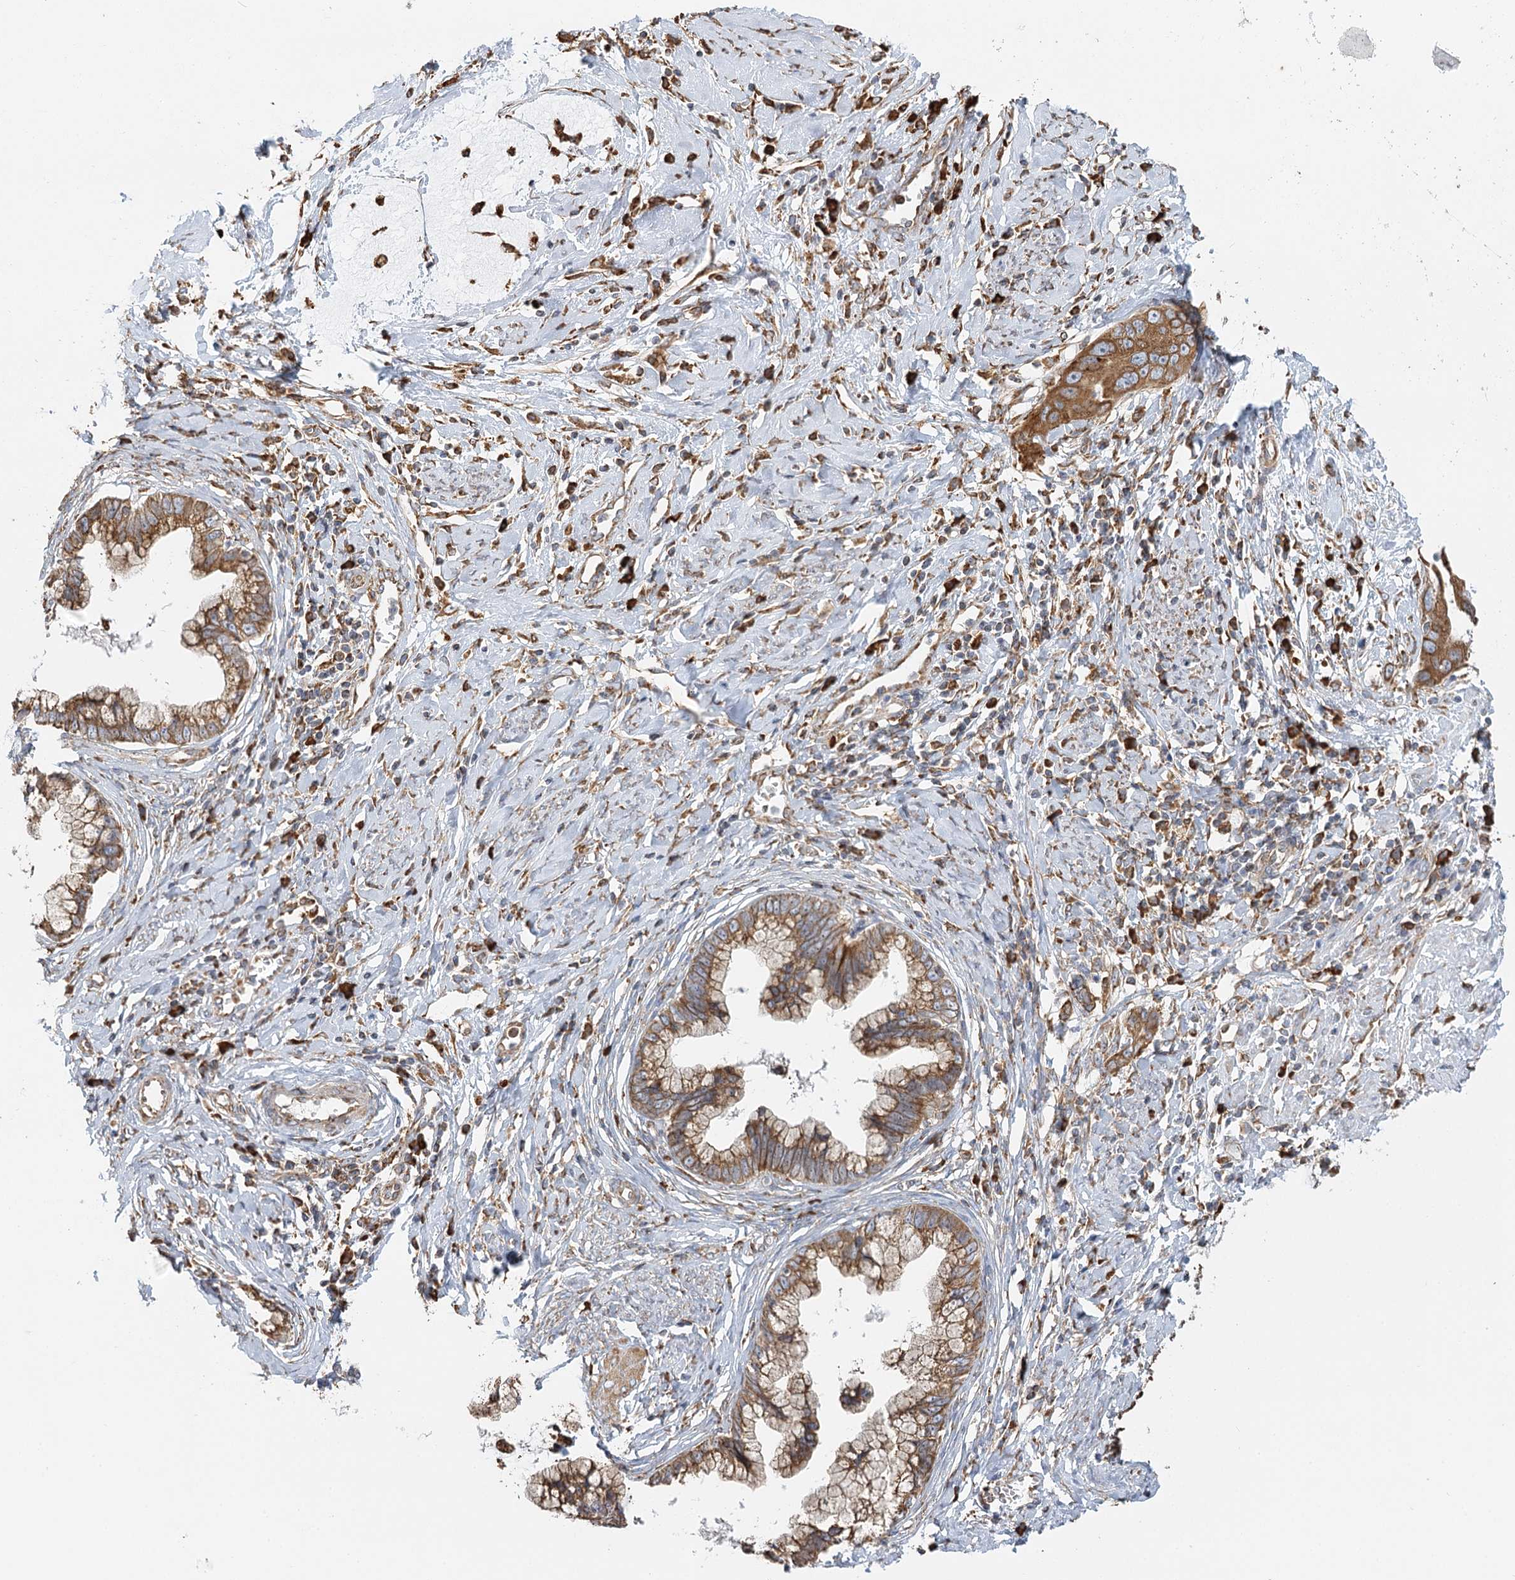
{"staining": {"intensity": "moderate", "quantity": ">75%", "location": "cytoplasmic/membranous"}, "tissue": "cervical cancer", "cell_type": "Tumor cells", "image_type": "cancer", "snomed": [{"axis": "morphology", "description": "Adenocarcinoma, NOS"}, {"axis": "topography", "description": "Cervix"}], "caption": "The micrograph shows staining of adenocarcinoma (cervical), revealing moderate cytoplasmic/membranous protein staining (brown color) within tumor cells.", "gene": "TAS1R1", "patient": {"sex": "female", "age": 44}}